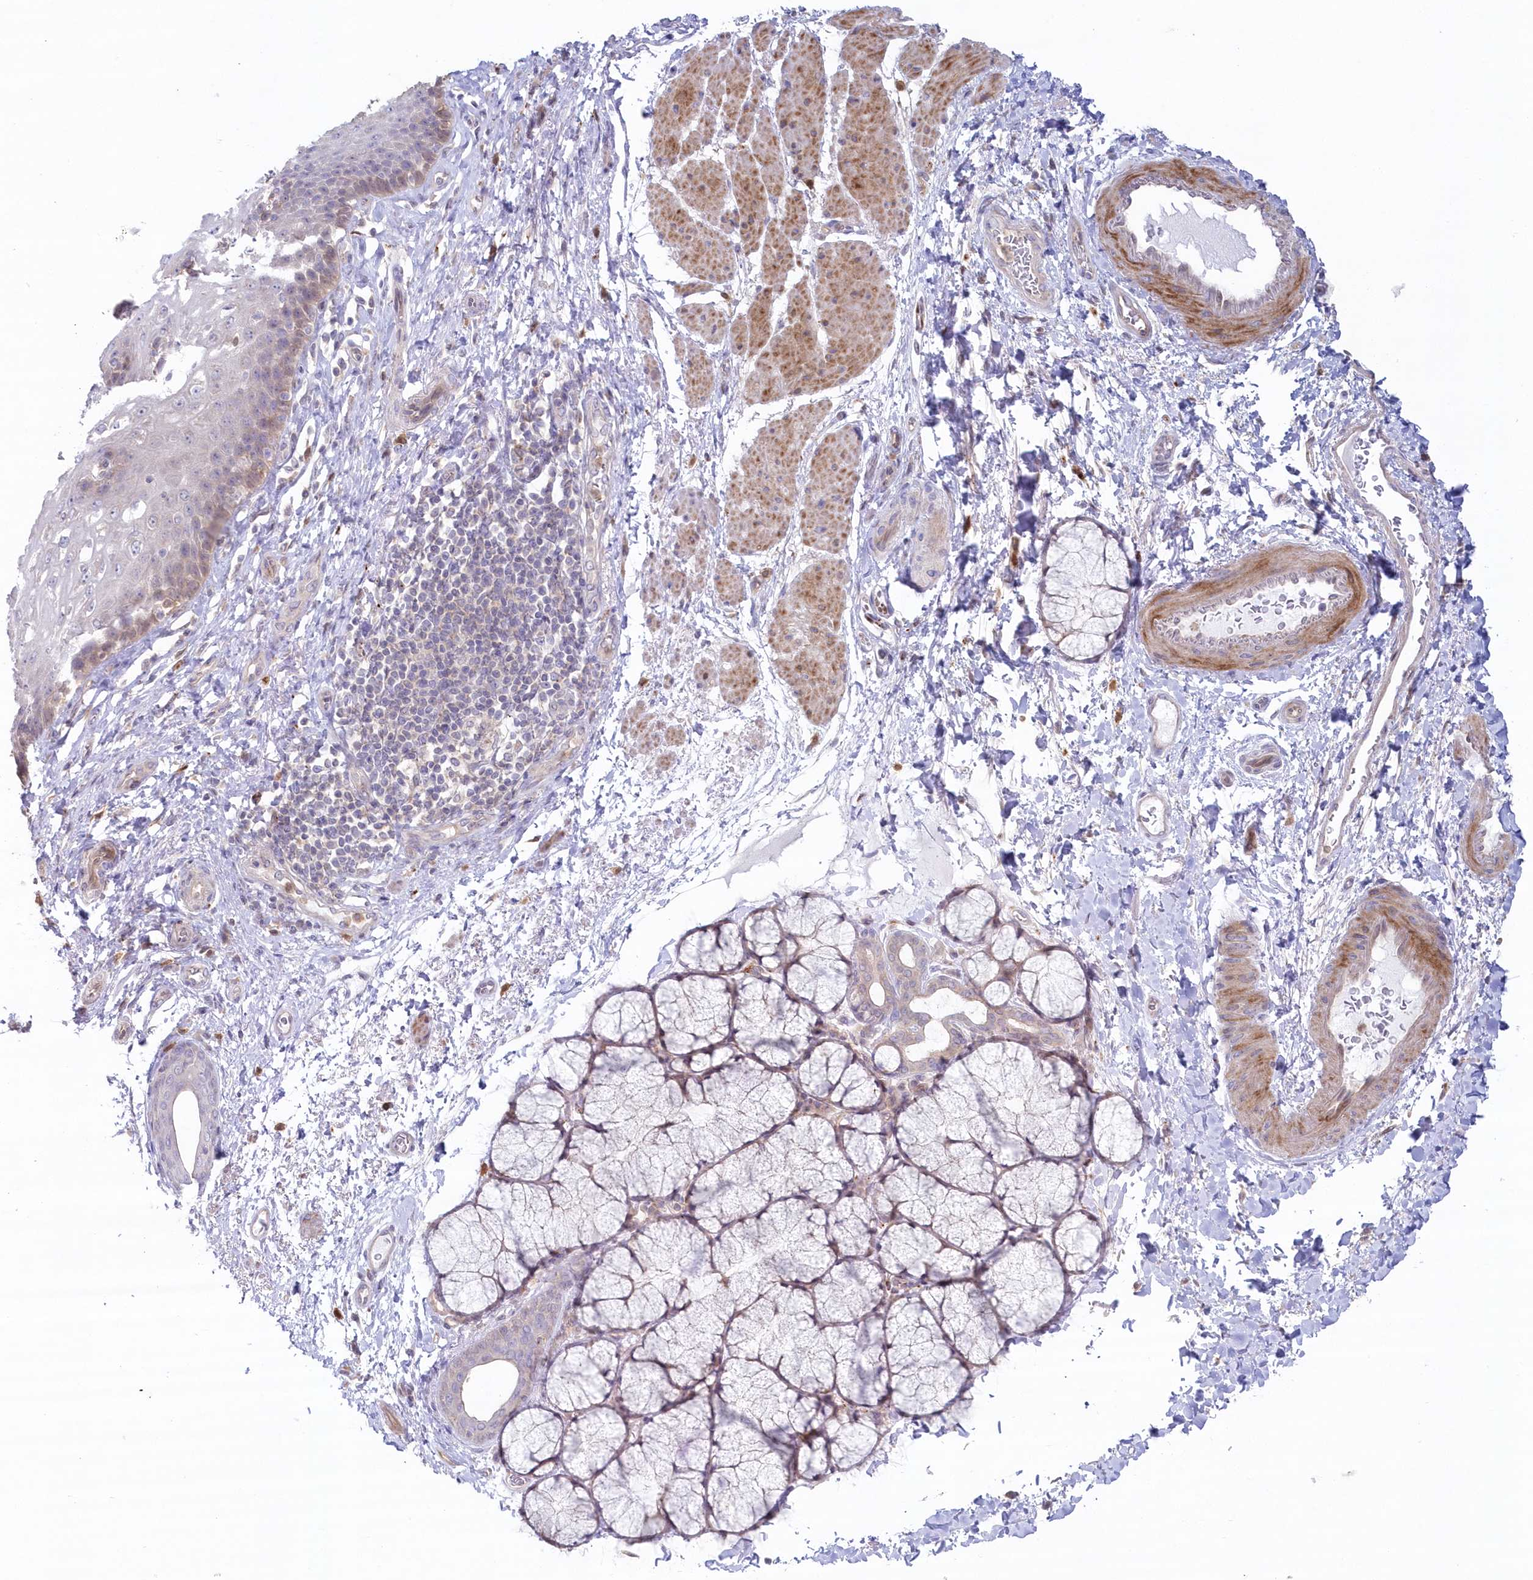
{"staining": {"intensity": "moderate", "quantity": "<25%", "location": "cytoplasmic/membranous,nuclear"}, "tissue": "esophagus", "cell_type": "Squamous epithelial cells", "image_type": "normal", "snomed": [{"axis": "morphology", "description": "Normal tissue, NOS"}, {"axis": "topography", "description": "Esophagus"}], "caption": "Immunohistochemical staining of benign human esophagus demonstrates moderate cytoplasmic/membranous,nuclear protein positivity in approximately <25% of squamous epithelial cells. (Brightfield microscopy of DAB IHC at high magnification).", "gene": "GBE1", "patient": {"sex": "male", "age": 54}}